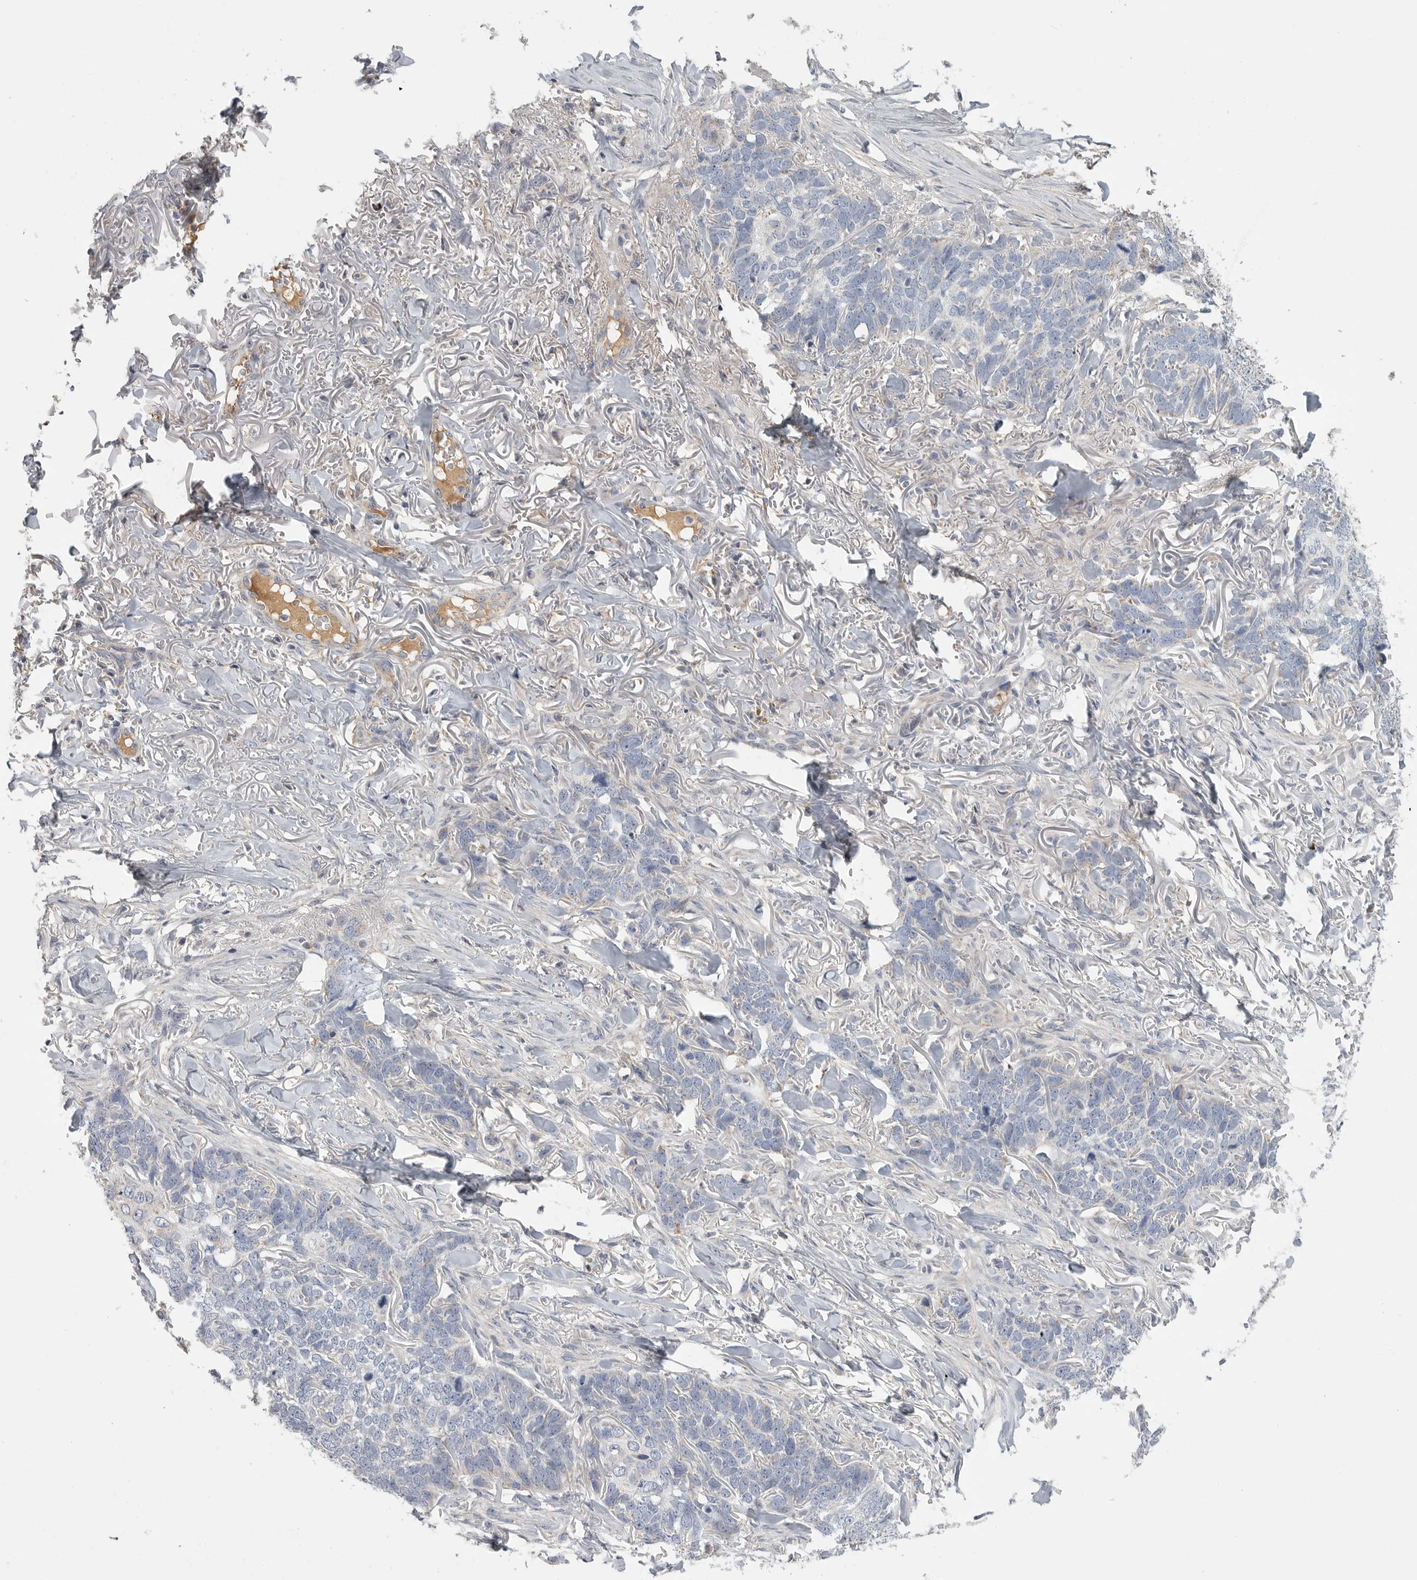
{"staining": {"intensity": "weak", "quantity": "<25%", "location": "cytoplasmic/membranous"}, "tissue": "skin cancer", "cell_type": "Tumor cells", "image_type": "cancer", "snomed": [{"axis": "morphology", "description": "Normal tissue, NOS"}, {"axis": "morphology", "description": "Basal cell carcinoma"}, {"axis": "topography", "description": "Skin"}], "caption": "An image of human basal cell carcinoma (skin) is negative for staining in tumor cells.", "gene": "SDC3", "patient": {"sex": "male", "age": 77}}